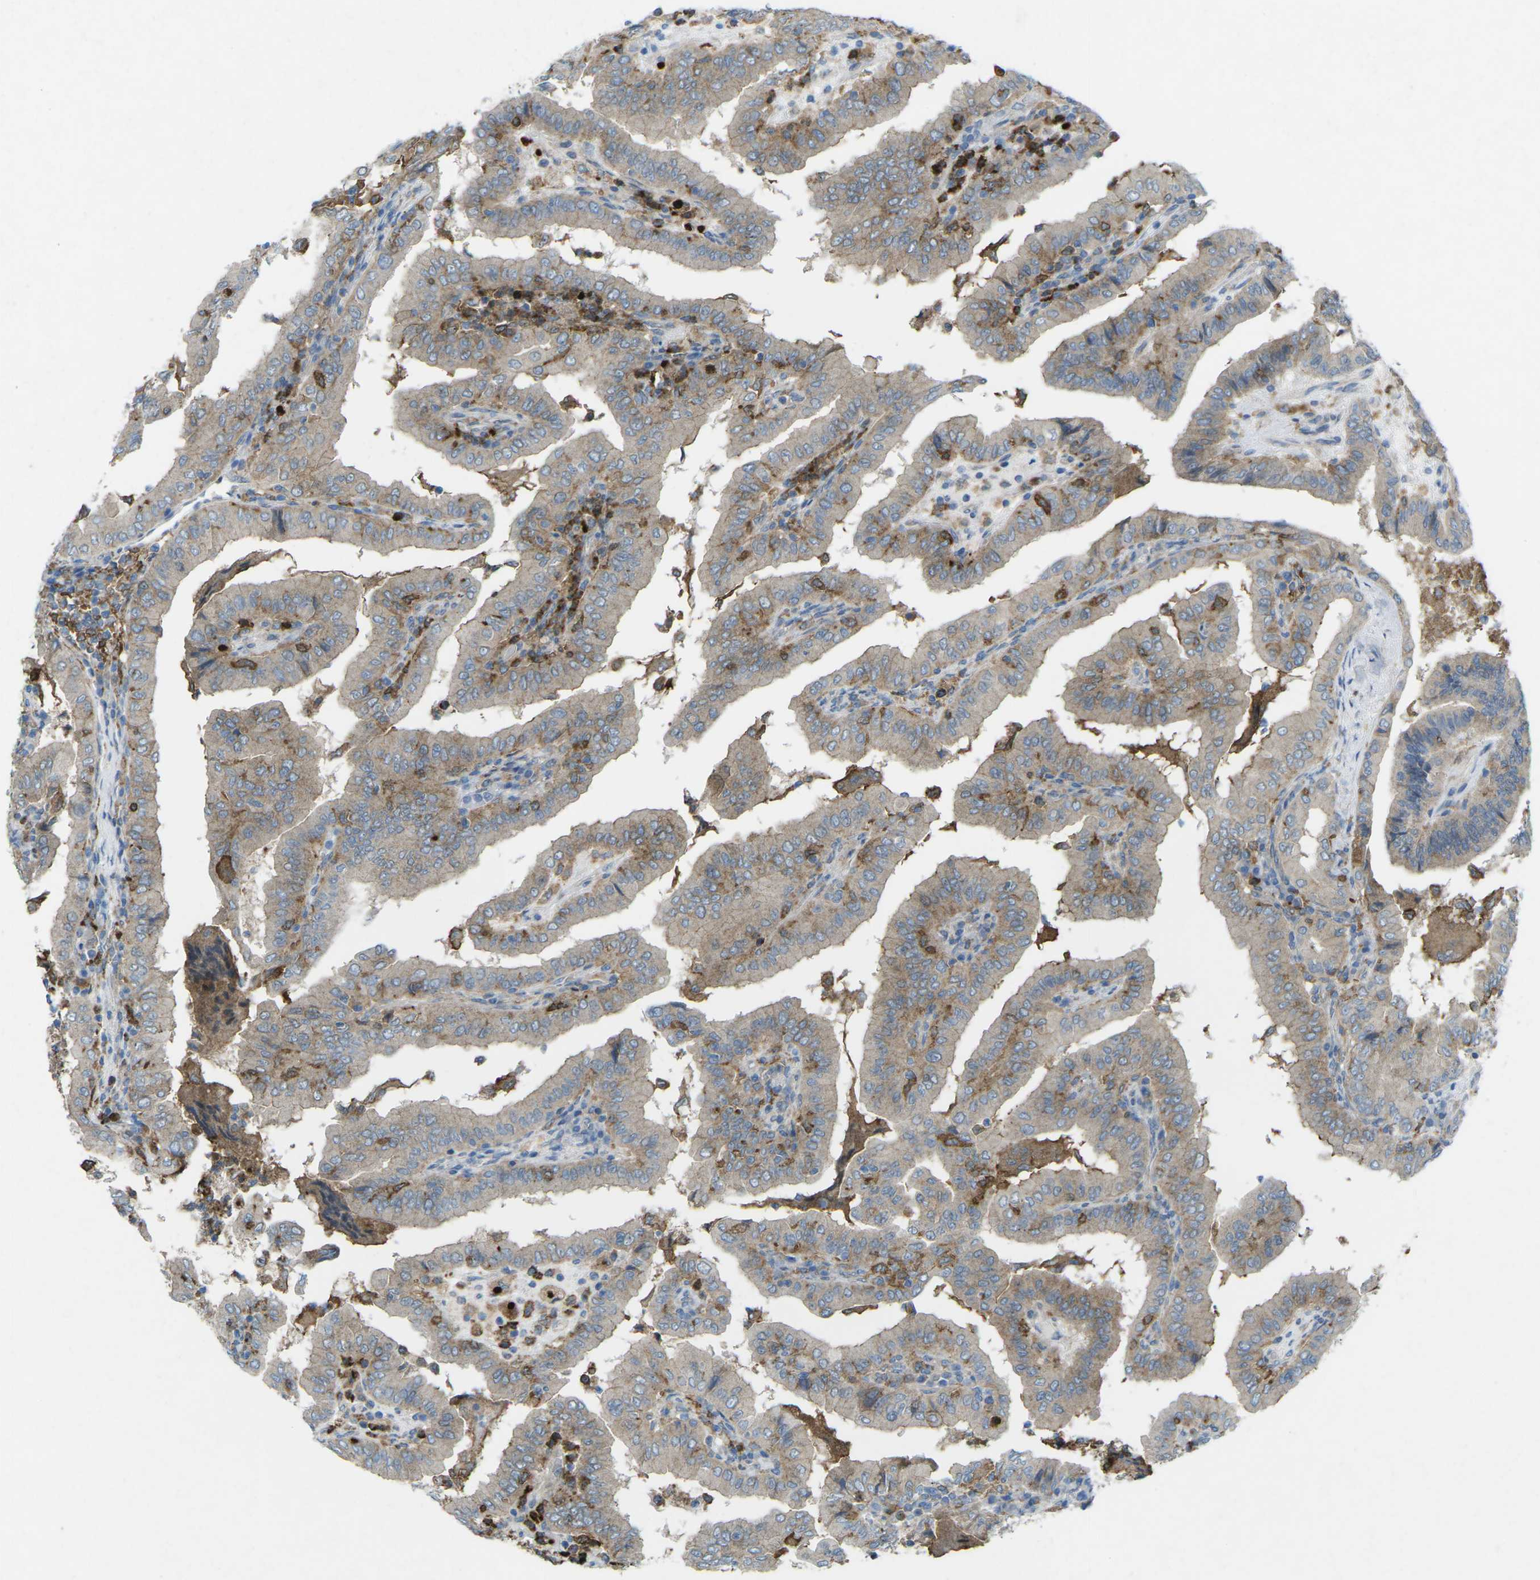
{"staining": {"intensity": "weak", "quantity": ">75%", "location": "cytoplasmic/membranous"}, "tissue": "thyroid cancer", "cell_type": "Tumor cells", "image_type": "cancer", "snomed": [{"axis": "morphology", "description": "Papillary adenocarcinoma, NOS"}, {"axis": "topography", "description": "Thyroid gland"}], "caption": "Protein expression analysis of thyroid cancer (papillary adenocarcinoma) shows weak cytoplasmic/membranous staining in about >75% of tumor cells.", "gene": "STK11", "patient": {"sex": "male", "age": 33}}